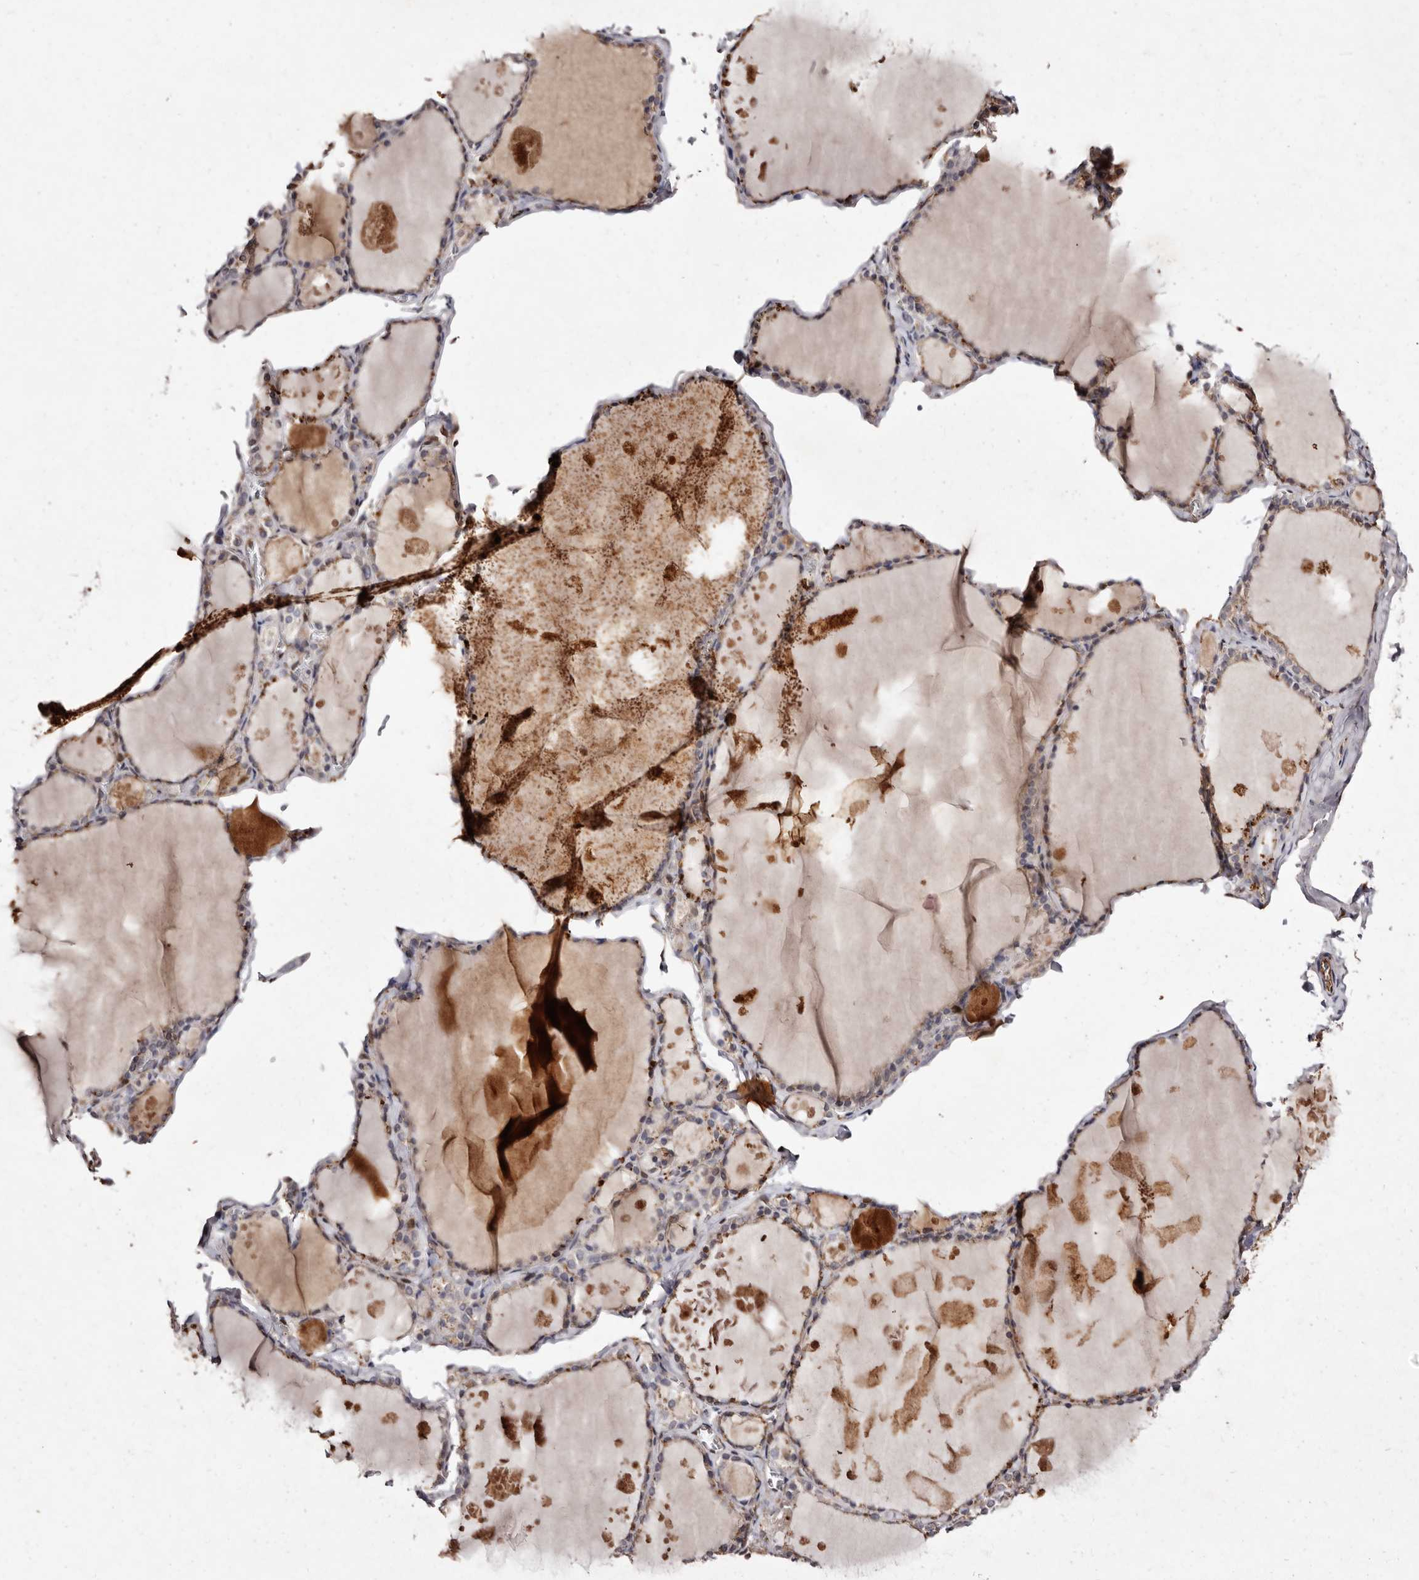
{"staining": {"intensity": "weak", "quantity": ">75%", "location": "cytoplasmic/membranous"}, "tissue": "thyroid gland", "cell_type": "Glandular cells", "image_type": "normal", "snomed": [{"axis": "morphology", "description": "Normal tissue, NOS"}, {"axis": "topography", "description": "Thyroid gland"}], "caption": "Glandular cells reveal low levels of weak cytoplasmic/membranous expression in approximately >75% of cells in benign thyroid gland. (DAB (3,3'-diaminobenzidine) = brown stain, brightfield microscopy at high magnification).", "gene": "GIMAP4", "patient": {"sex": "male", "age": 56}}